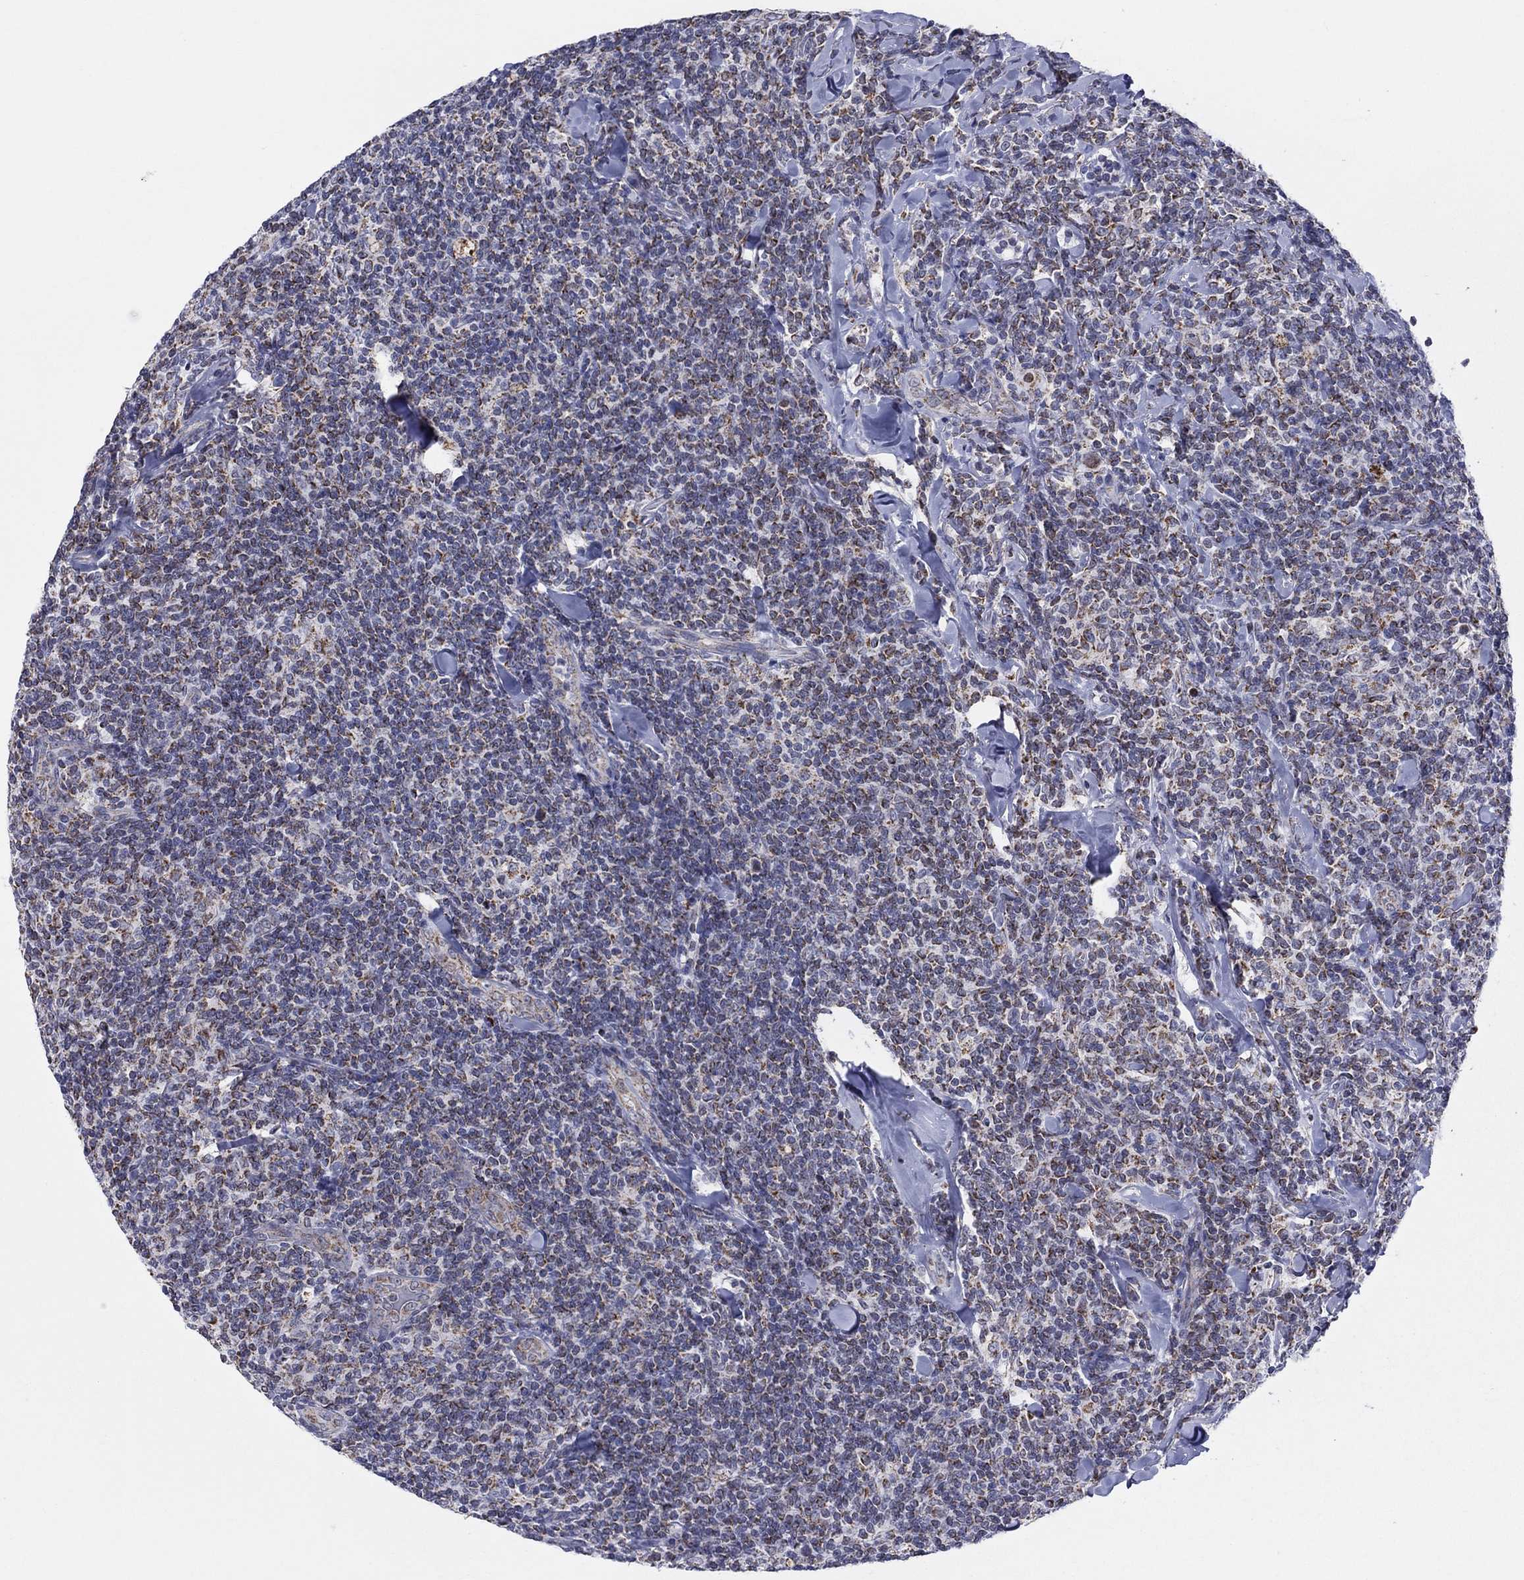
{"staining": {"intensity": "moderate", "quantity": "25%-75%", "location": "cytoplasmic/membranous"}, "tissue": "lymphoma", "cell_type": "Tumor cells", "image_type": "cancer", "snomed": [{"axis": "morphology", "description": "Malignant lymphoma, non-Hodgkin's type, Low grade"}, {"axis": "topography", "description": "Lymph node"}], "caption": "Immunohistochemistry (IHC) photomicrograph of neoplastic tissue: human lymphoma stained using immunohistochemistry exhibits medium levels of moderate protein expression localized specifically in the cytoplasmic/membranous of tumor cells, appearing as a cytoplasmic/membranous brown color.", "gene": "KISS1R", "patient": {"sex": "female", "age": 56}}